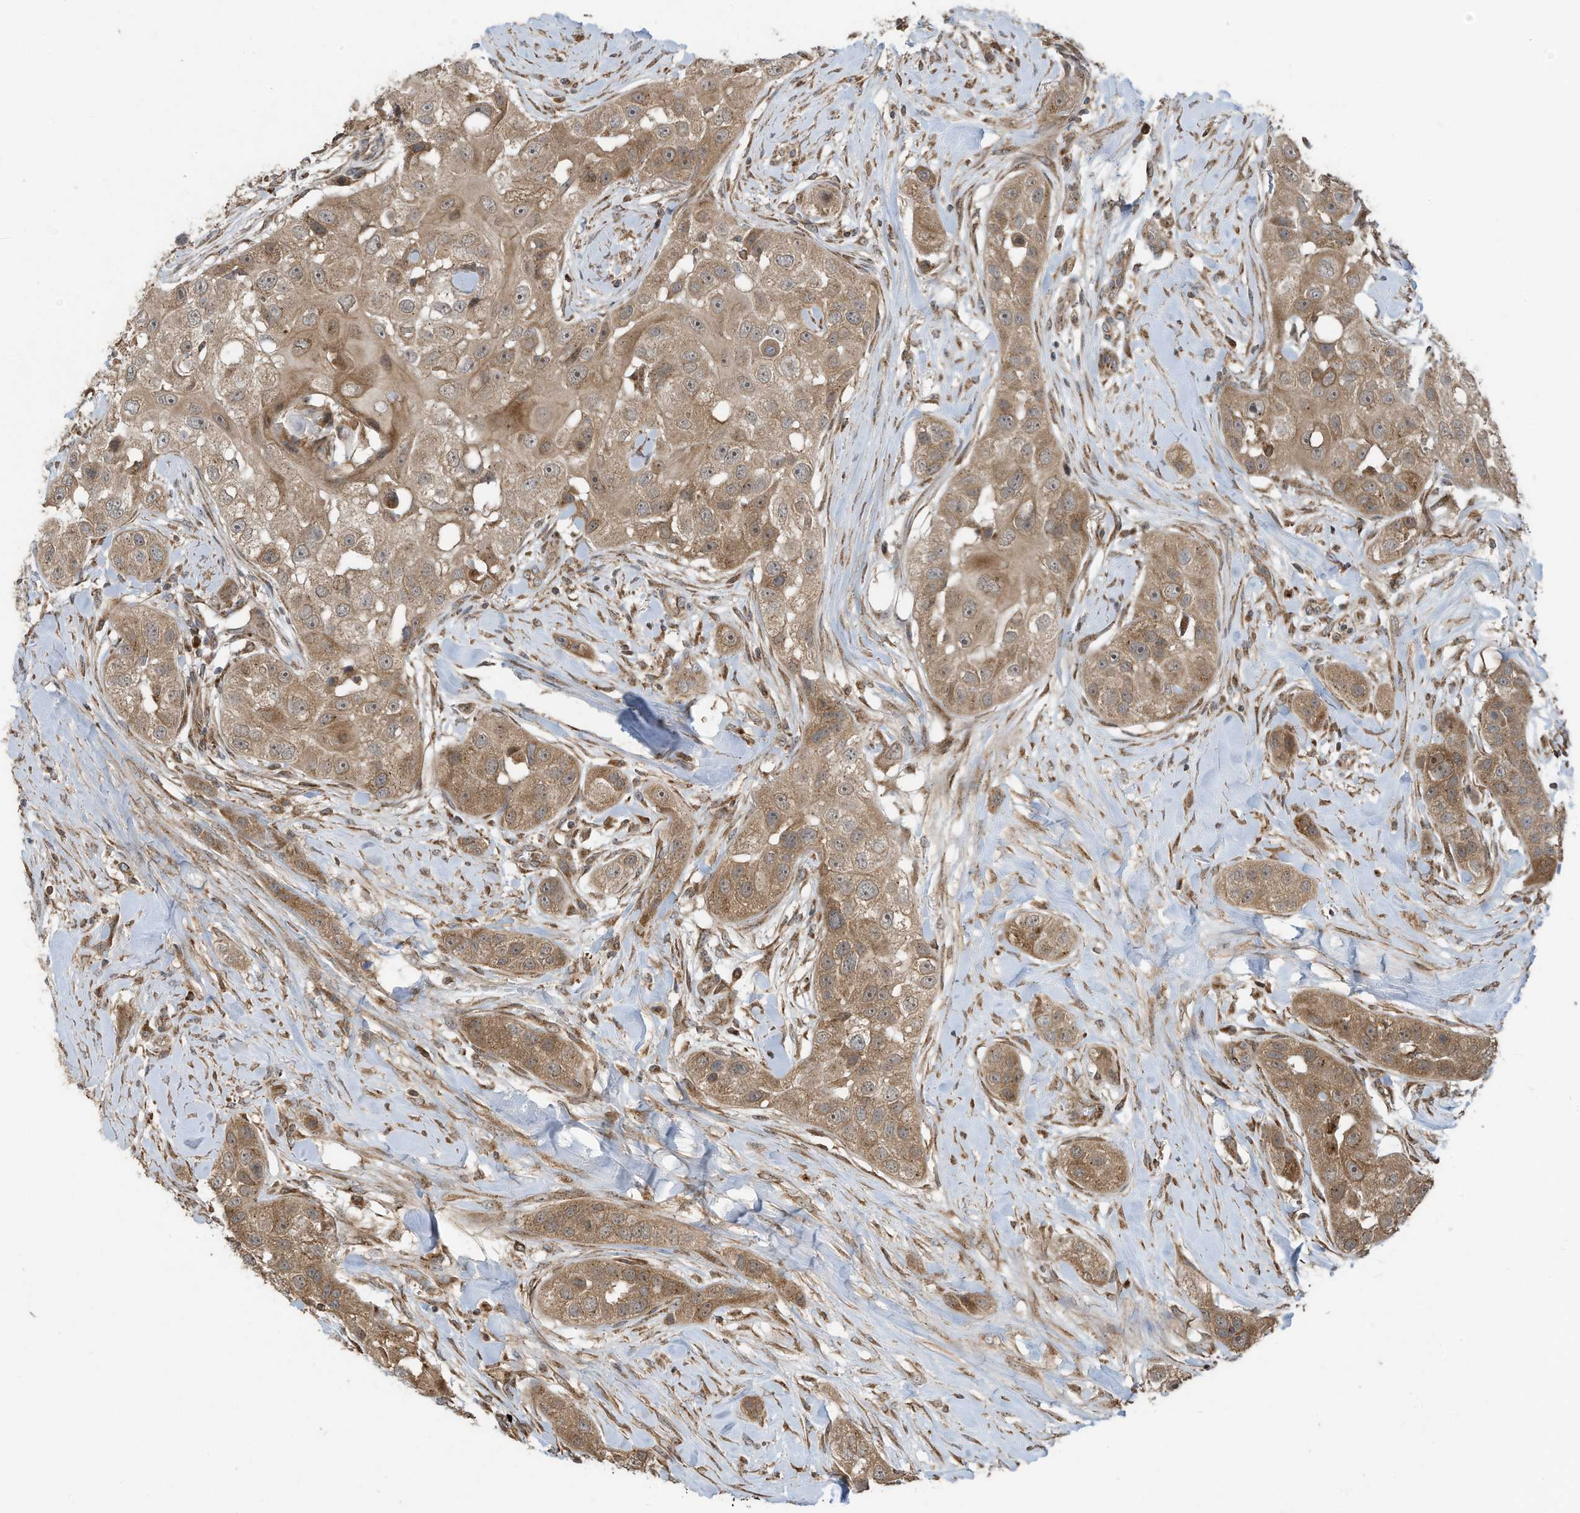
{"staining": {"intensity": "moderate", "quantity": ">75%", "location": "cytoplasmic/membranous"}, "tissue": "head and neck cancer", "cell_type": "Tumor cells", "image_type": "cancer", "snomed": [{"axis": "morphology", "description": "Normal tissue, NOS"}, {"axis": "morphology", "description": "Squamous cell carcinoma, NOS"}, {"axis": "topography", "description": "Skeletal muscle"}, {"axis": "topography", "description": "Head-Neck"}], "caption": "Immunohistochemical staining of head and neck squamous cell carcinoma shows medium levels of moderate cytoplasmic/membranous expression in about >75% of tumor cells.", "gene": "C2orf74", "patient": {"sex": "male", "age": 51}}